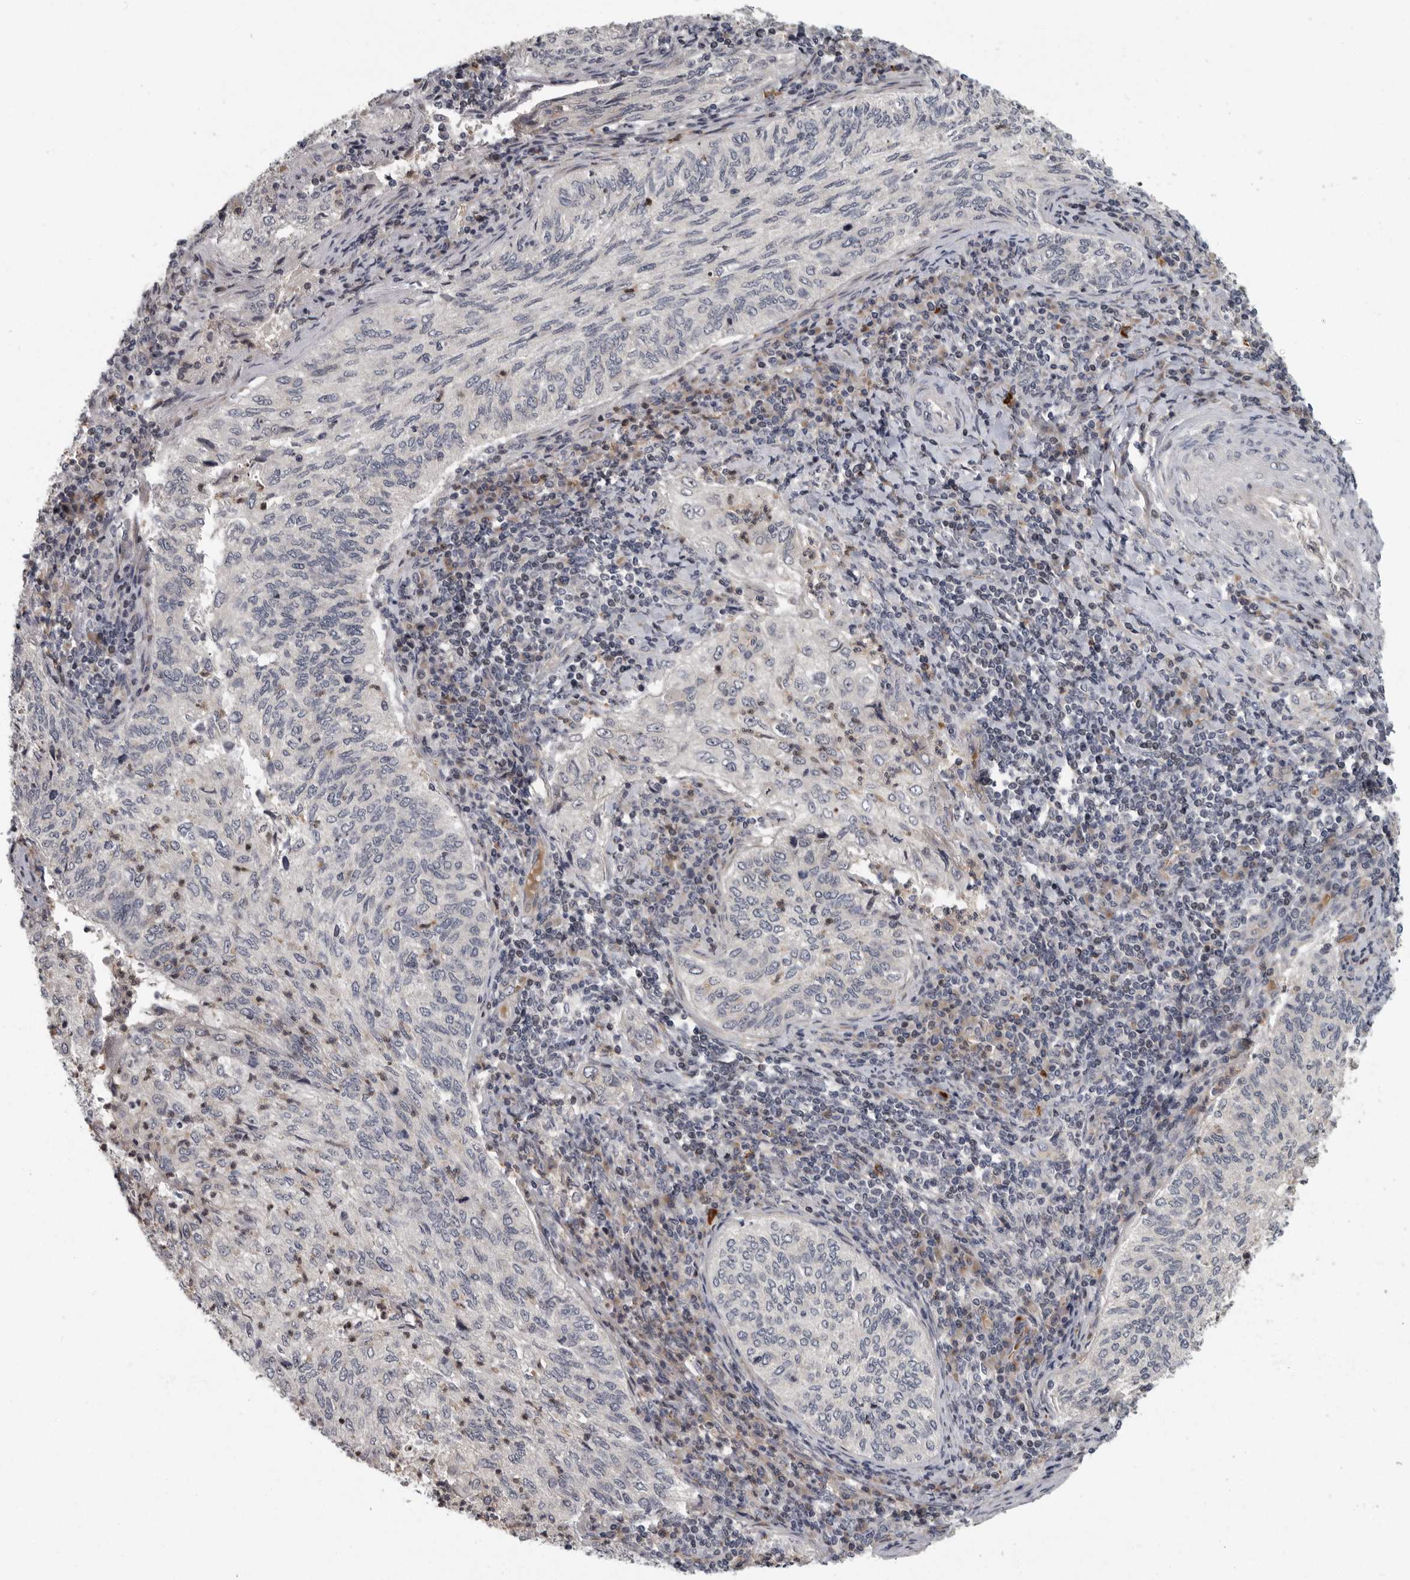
{"staining": {"intensity": "negative", "quantity": "none", "location": "none"}, "tissue": "cervical cancer", "cell_type": "Tumor cells", "image_type": "cancer", "snomed": [{"axis": "morphology", "description": "Squamous cell carcinoma, NOS"}, {"axis": "topography", "description": "Cervix"}], "caption": "Immunohistochemistry of cervical cancer (squamous cell carcinoma) exhibits no staining in tumor cells.", "gene": "PDCD11", "patient": {"sex": "female", "age": 30}}